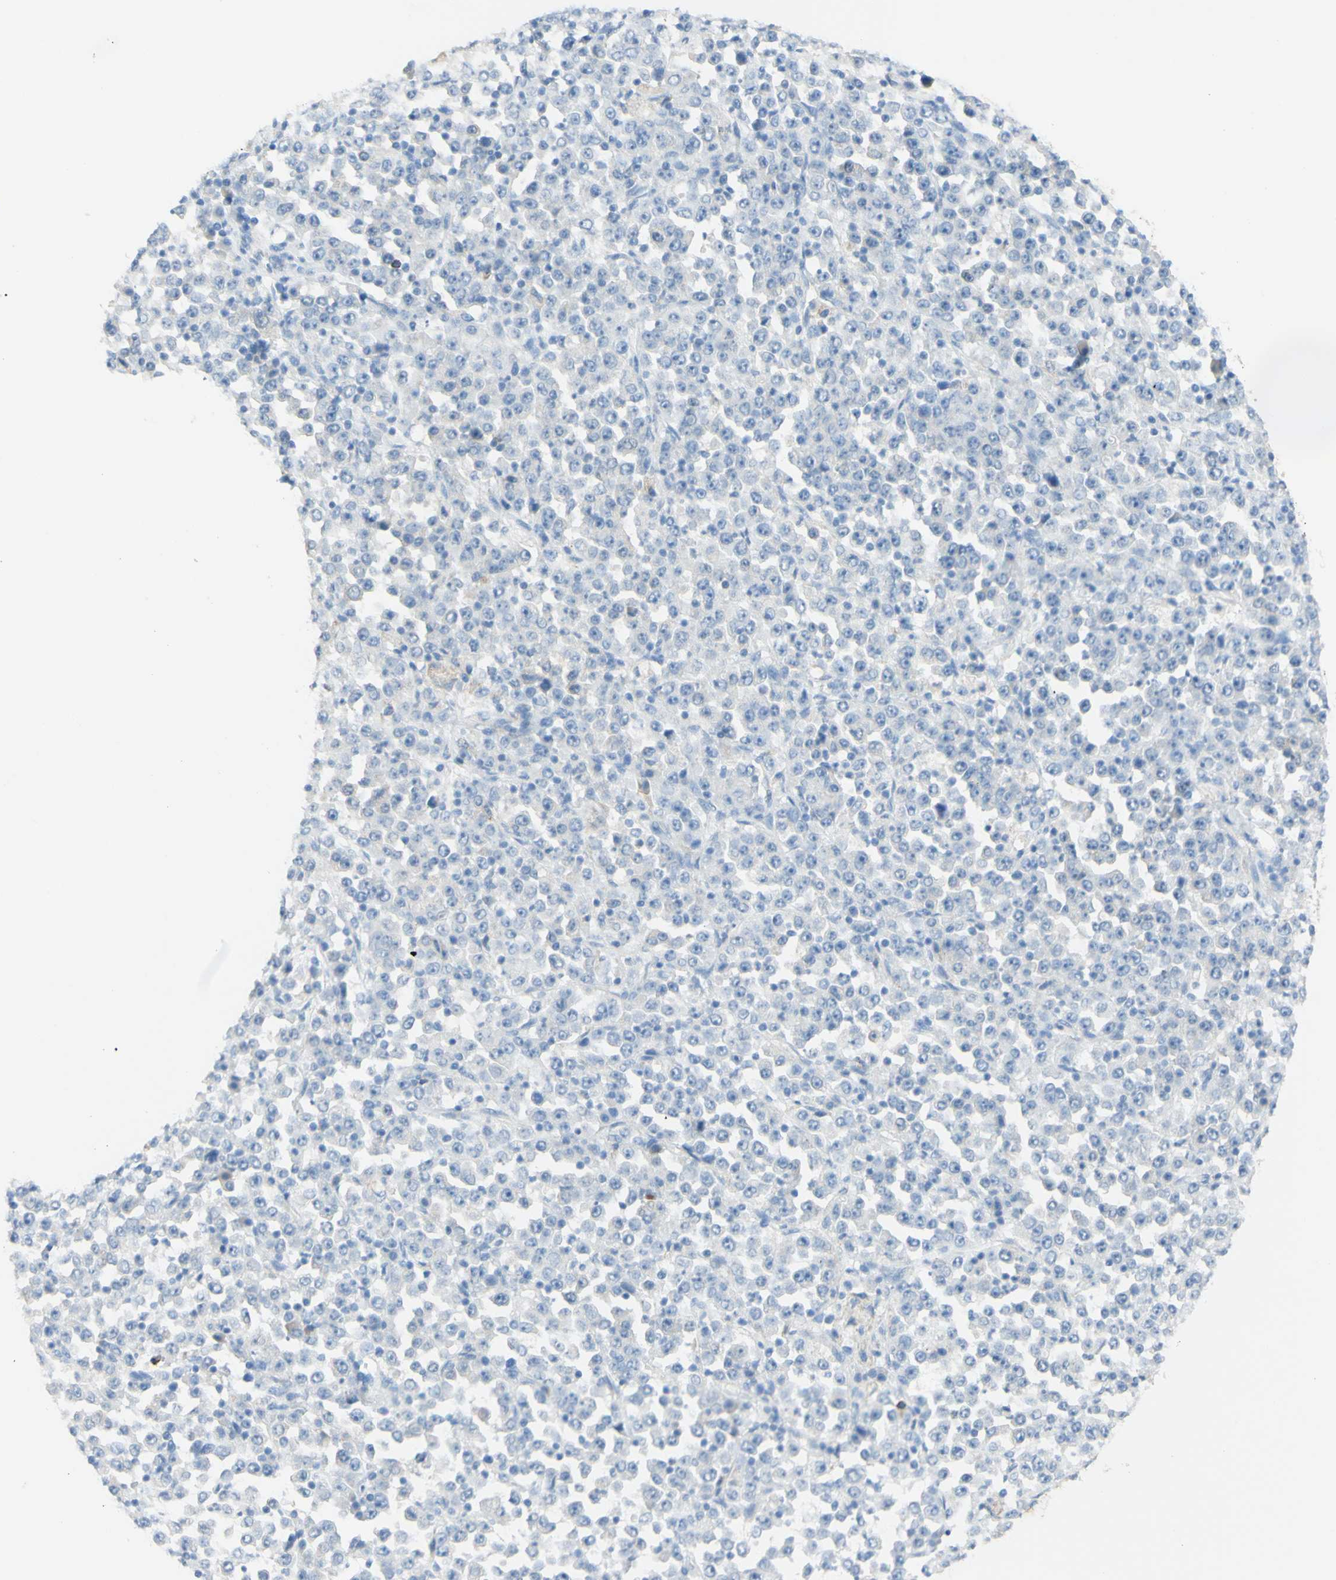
{"staining": {"intensity": "negative", "quantity": "none", "location": "none"}, "tissue": "stomach cancer", "cell_type": "Tumor cells", "image_type": "cancer", "snomed": [{"axis": "morphology", "description": "Normal tissue, NOS"}, {"axis": "morphology", "description": "Adenocarcinoma, NOS"}, {"axis": "topography", "description": "Stomach, upper"}, {"axis": "topography", "description": "Stomach"}], "caption": "DAB (3,3'-diaminobenzidine) immunohistochemical staining of stomach cancer (adenocarcinoma) demonstrates no significant staining in tumor cells.", "gene": "TSPAN1", "patient": {"sex": "male", "age": 59}}